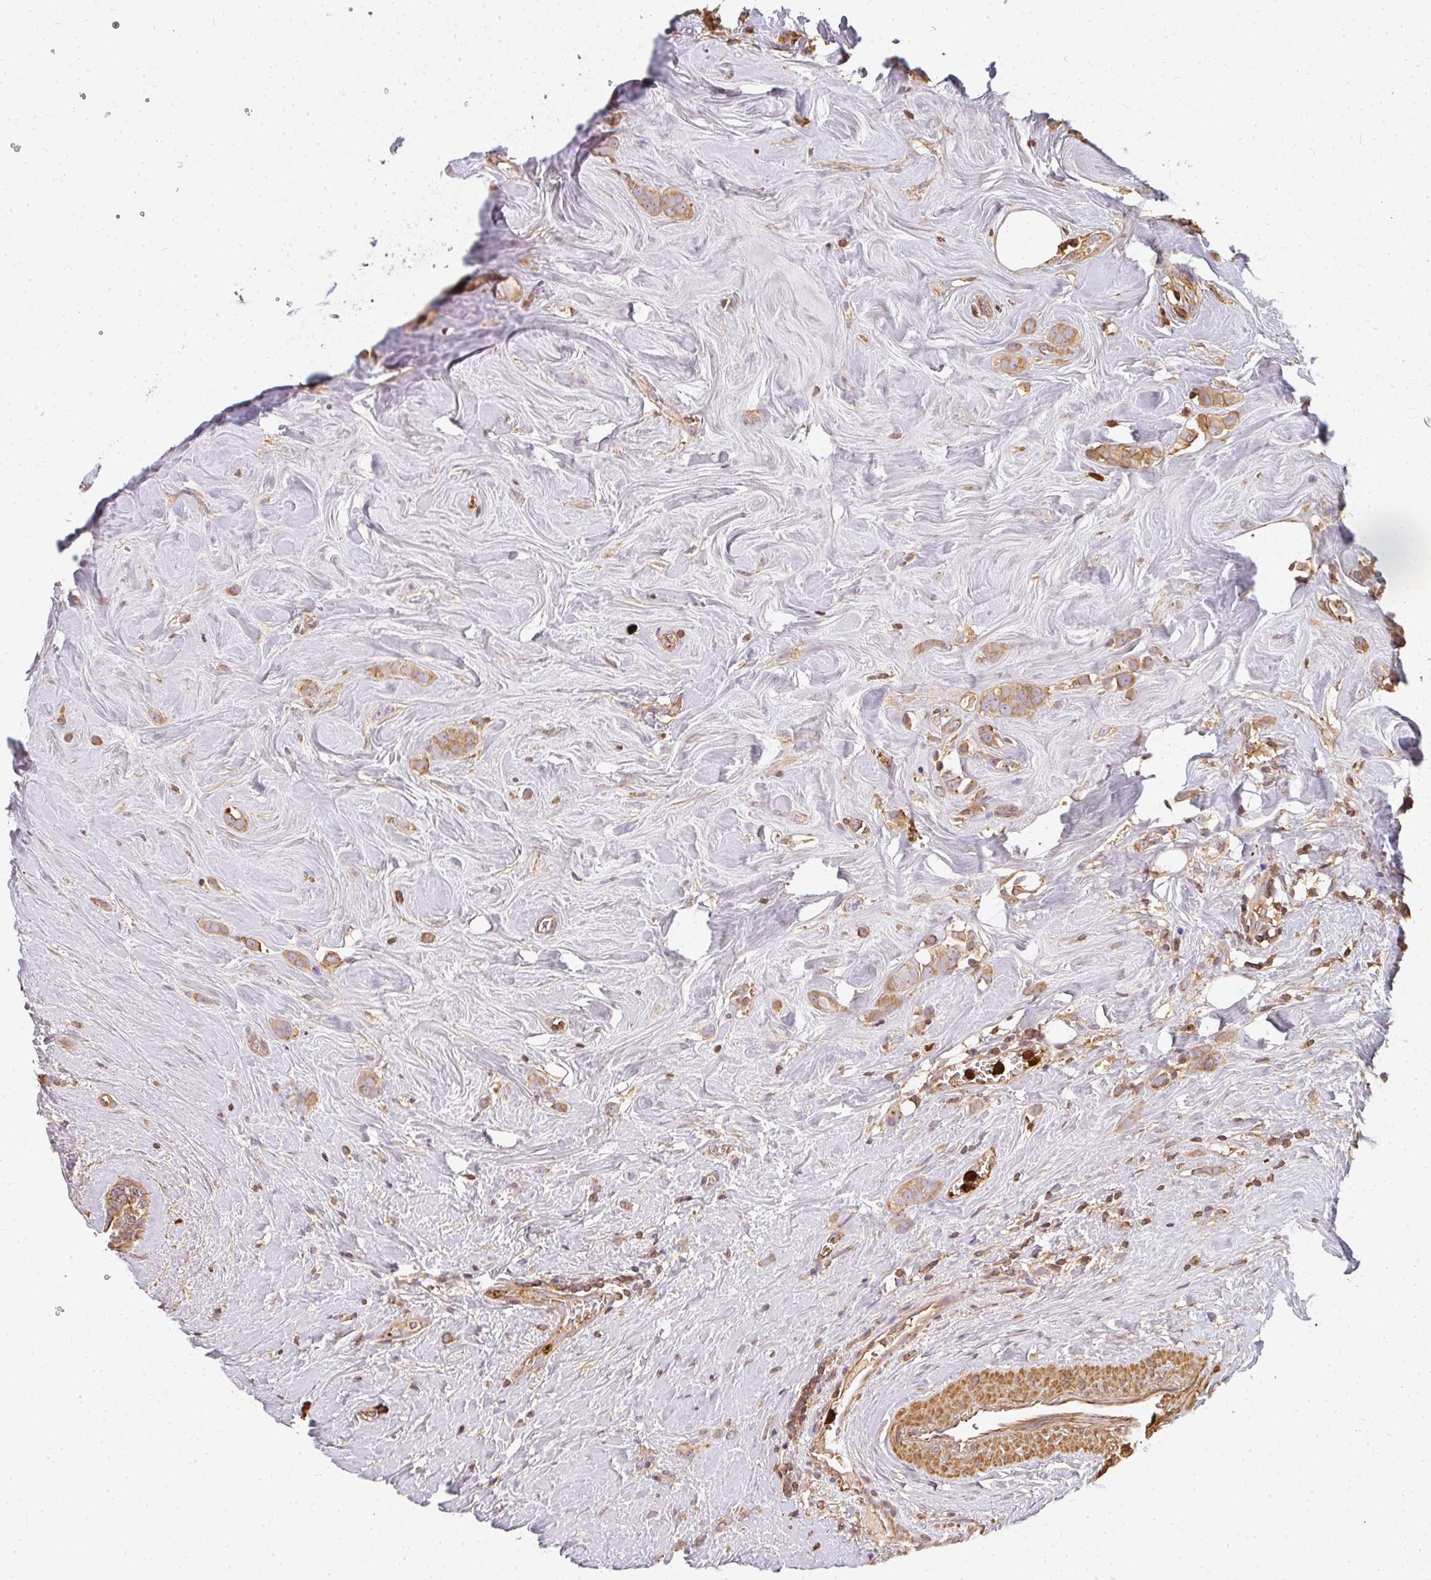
{"staining": {"intensity": "moderate", "quantity": ">75%", "location": "cytoplasmic/membranous"}, "tissue": "breast cancer", "cell_type": "Tumor cells", "image_type": "cancer", "snomed": [{"axis": "morphology", "description": "Duct carcinoma"}, {"axis": "topography", "description": "Breast"}], "caption": "An image showing moderate cytoplasmic/membranous staining in approximately >75% of tumor cells in breast invasive ductal carcinoma, as visualized by brown immunohistochemical staining.", "gene": "CNTRL", "patient": {"sex": "female", "age": 80}}